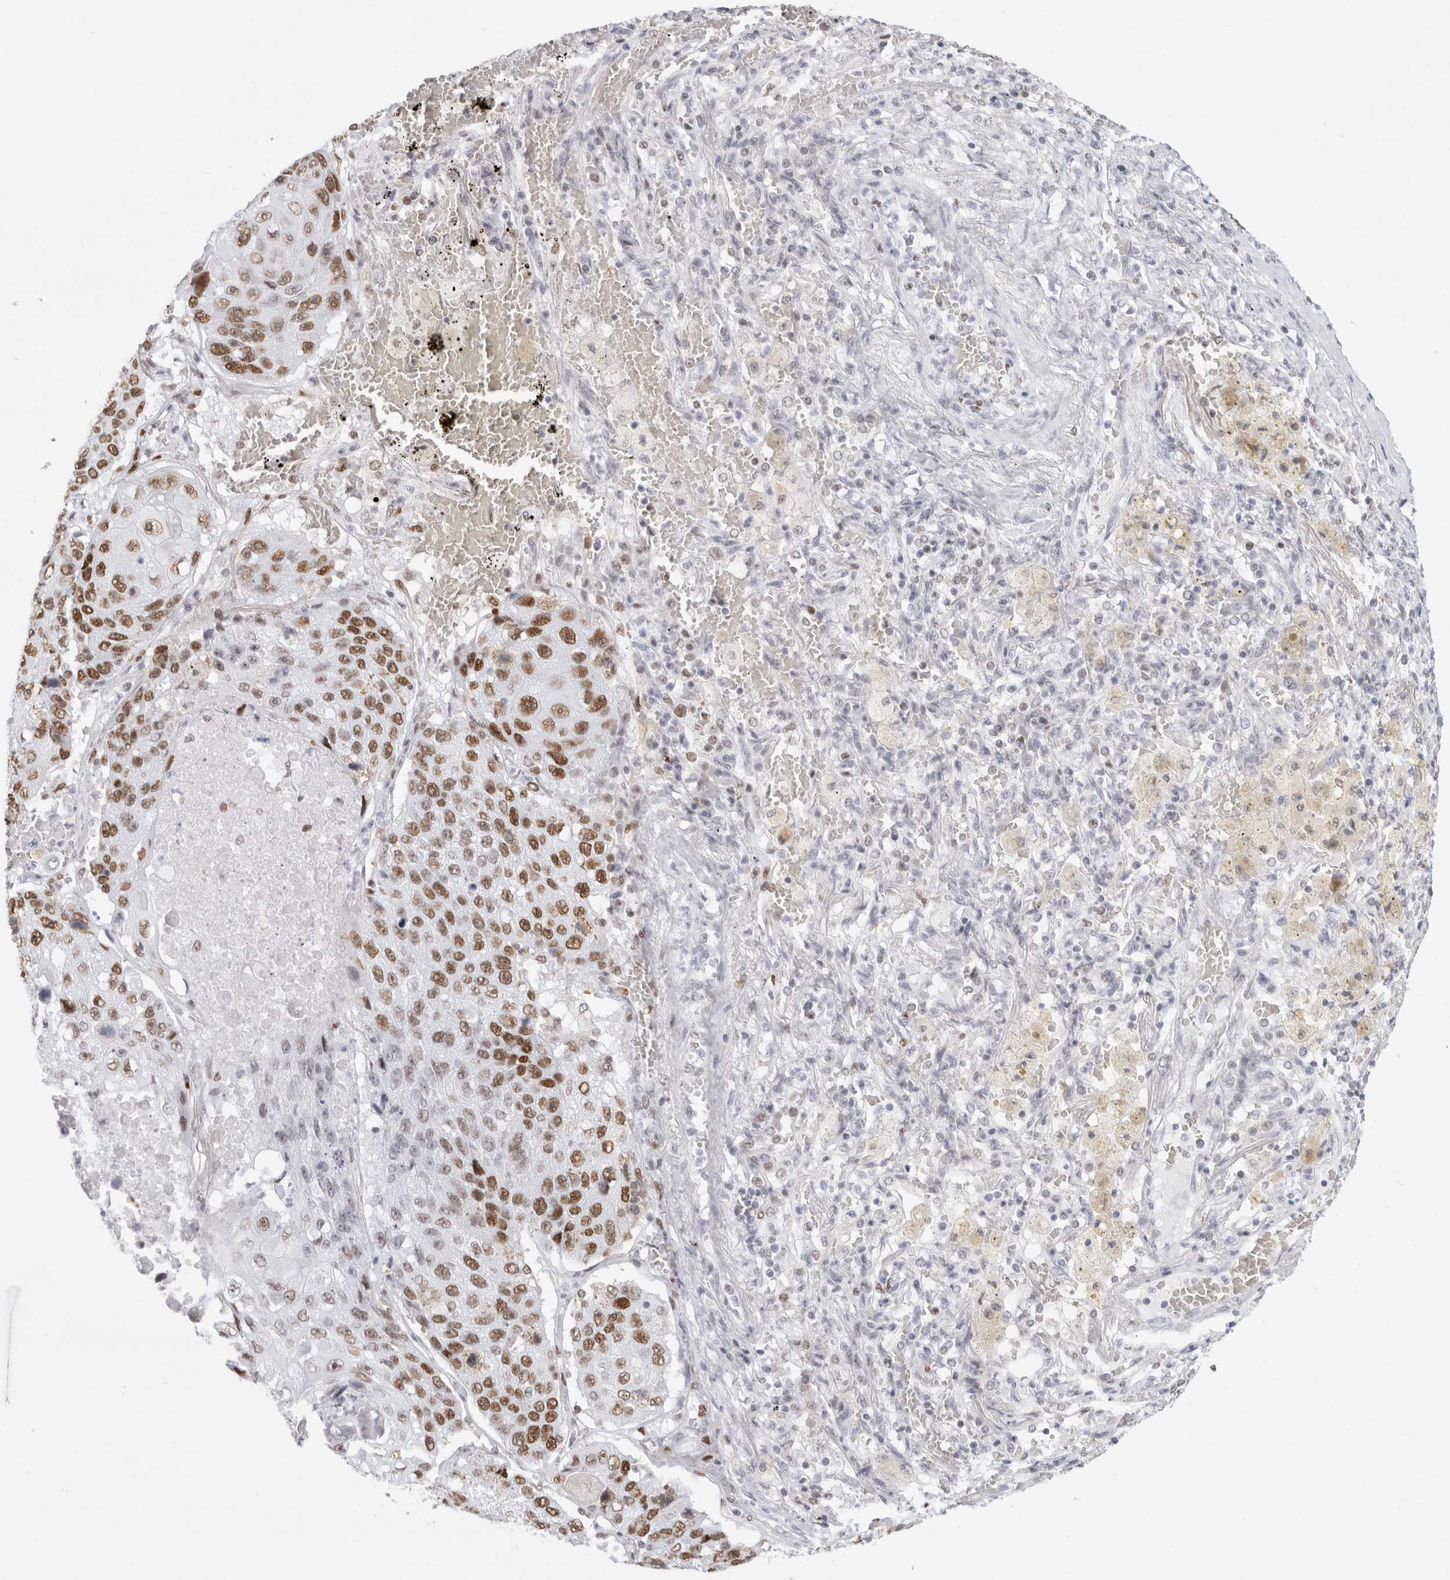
{"staining": {"intensity": "moderate", "quantity": ">75%", "location": "nuclear"}, "tissue": "lung cancer", "cell_type": "Tumor cells", "image_type": "cancer", "snomed": [{"axis": "morphology", "description": "Squamous cell carcinoma, NOS"}, {"axis": "topography", "description": "Lung"}], "caption": "Lung cancer (squamous cell carcinoma) tissue reveals moderate nuclear expression in approximately >75% of tumor cells", "gene": "SMARCC1", "patient": {"sex": "male", "age": 61}}